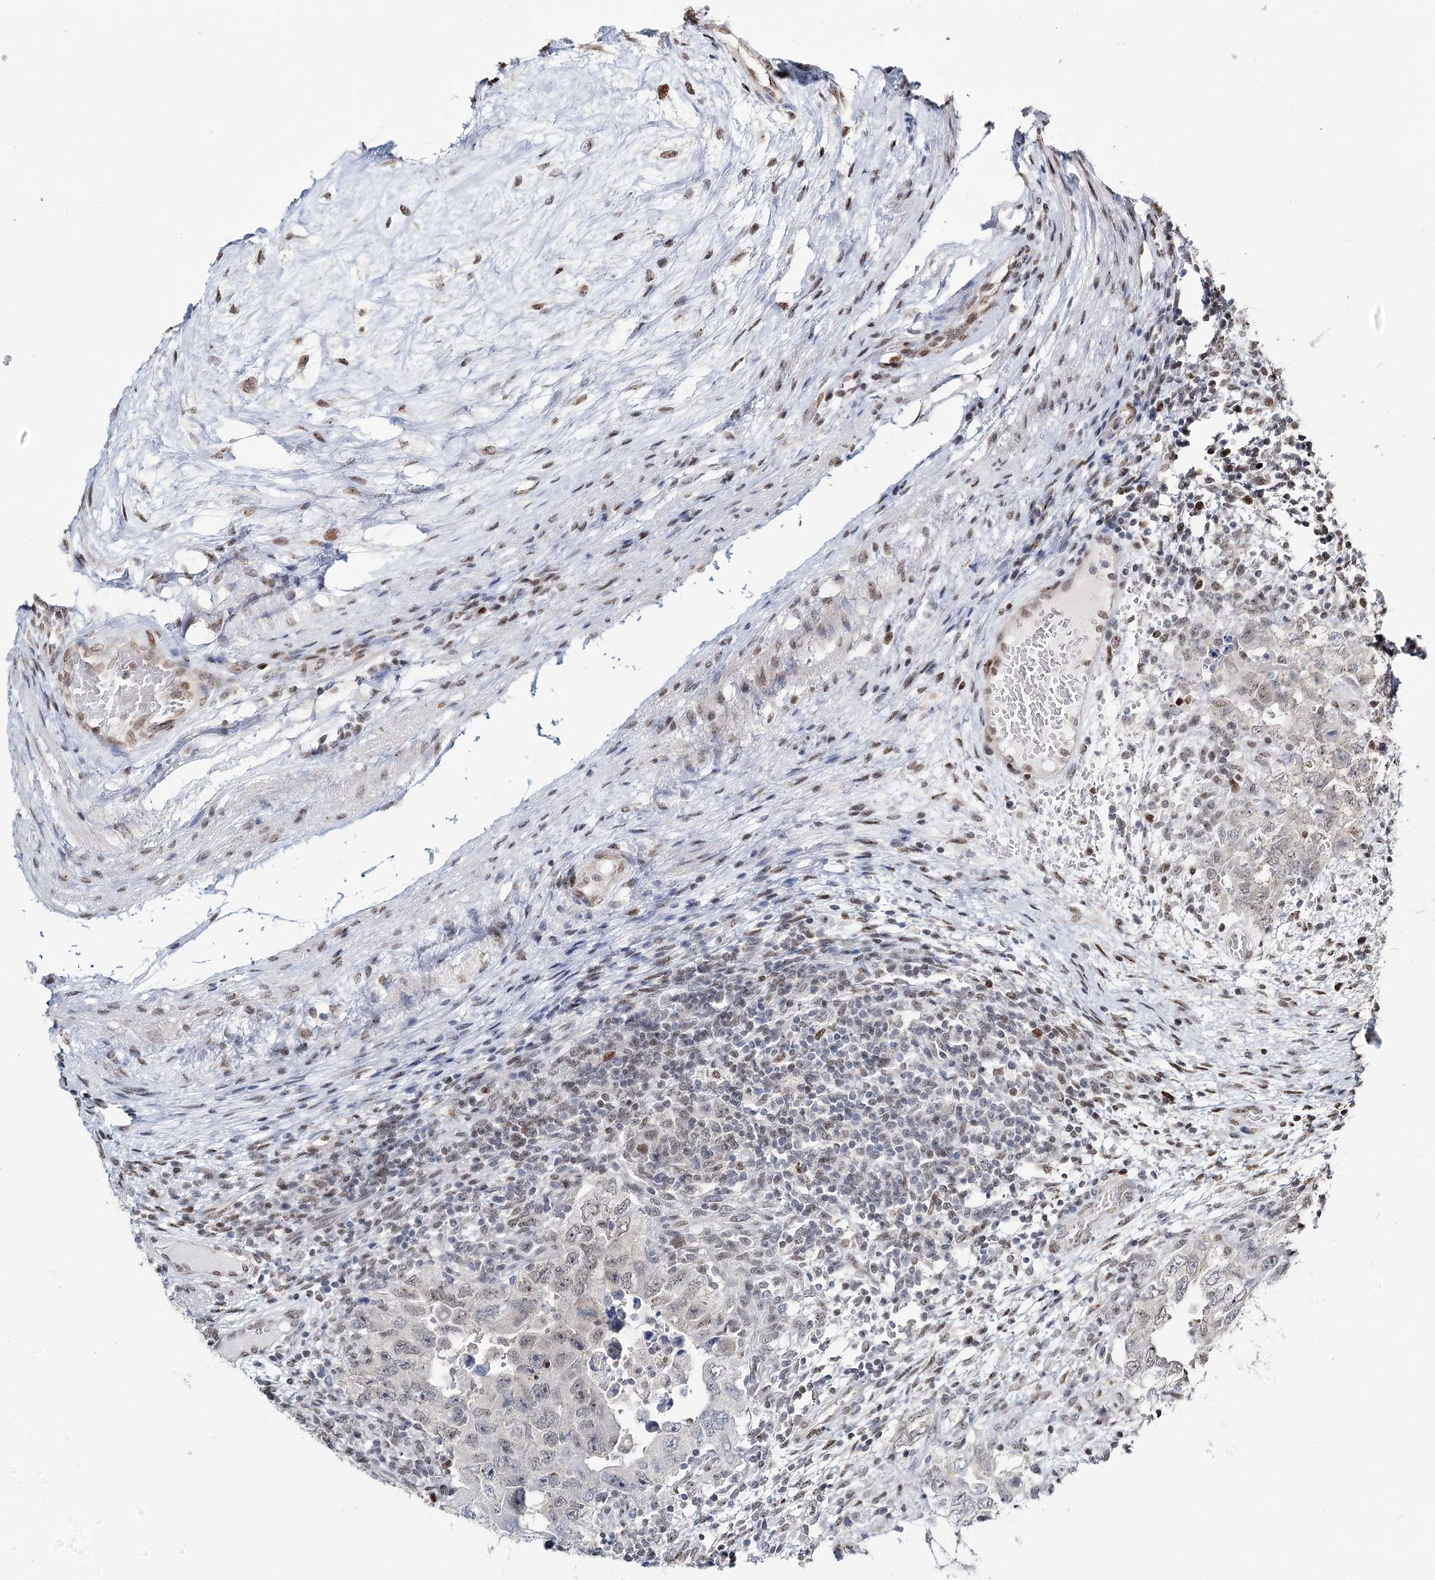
{"staining": {"intensity": "negative", "quantity": "none", "location": "none"}, "tissue": "testis cancer", "cell_type": "Tumor cells", "image_type": "cancer", "snomed": [{"axis": "morphology", "description": "Carcinoma, Embryonal, NOS"}, {"axis": "topography", "description": "Testis"}], "caption": "Testis embryonal carcinoma stained for a protein using IHC displays no expression tumor cells.", "gene": "RPS27A", "patient": {"sex": "male", "age": 26}}